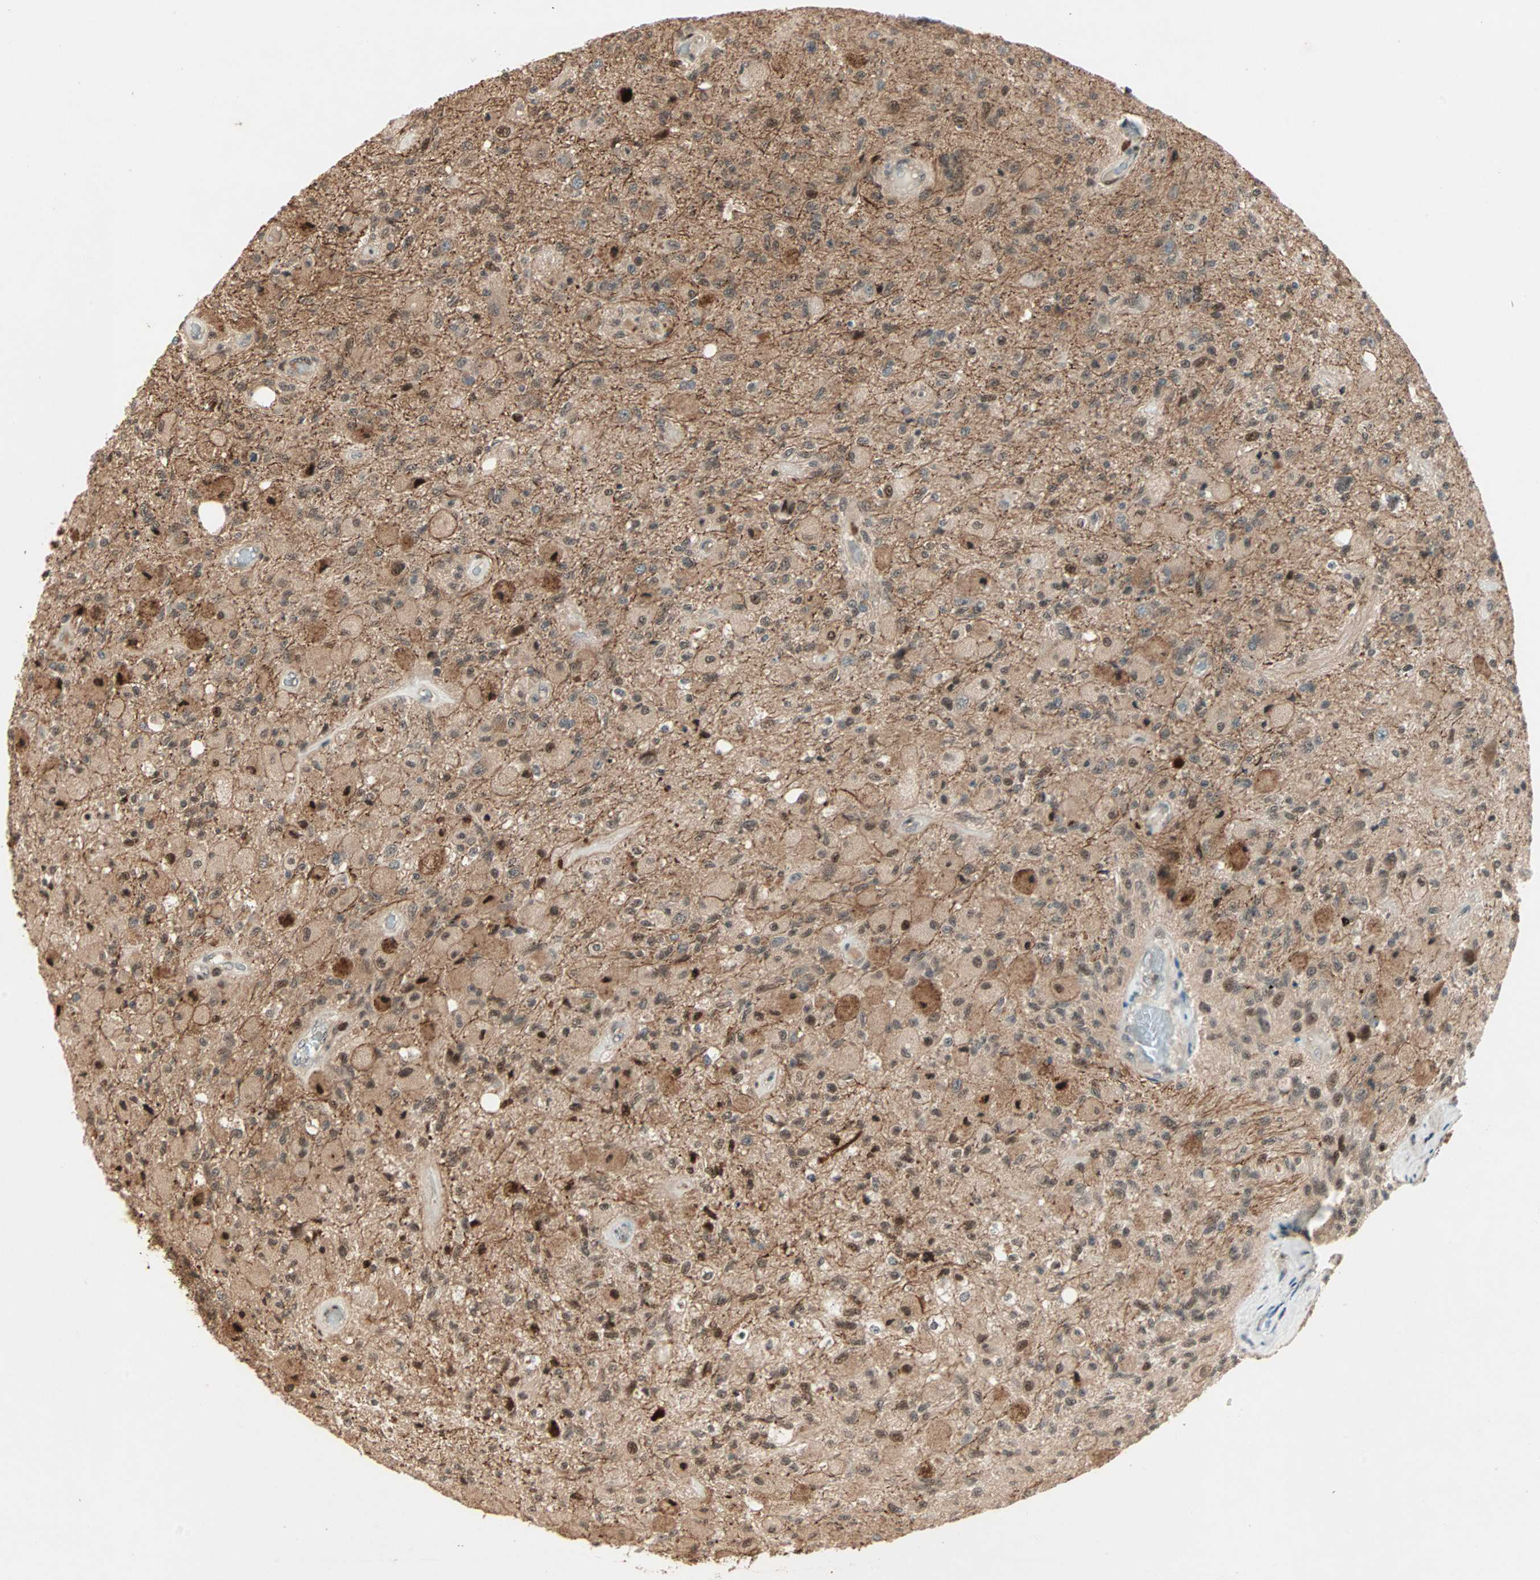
{"staining": {"intensity": "strong", "quantity": ">75%", "location": "cytoplasmic/membranous,nuclear"}, "tissue": "glioma", "cell_type": "Tumor cells", "image_type": "cancer", "snomed": [{"axis": "morphology", "description": "Normal tissue, NOS"}, {"axis": "morphology", "description": "Glioma, malignant, High grade"}, {"axis": "topography", "description": "Cerebral cortex"}], "caption": "This photomicrograph demonstrates IHC staining of human malignant glioma (high-grade), with high strong cytoplasmic/membranous and nuclear expression in about >75% of tumor cells.", "gene": "ZBED9", "patient": {"sex": "male", "age": 77}}